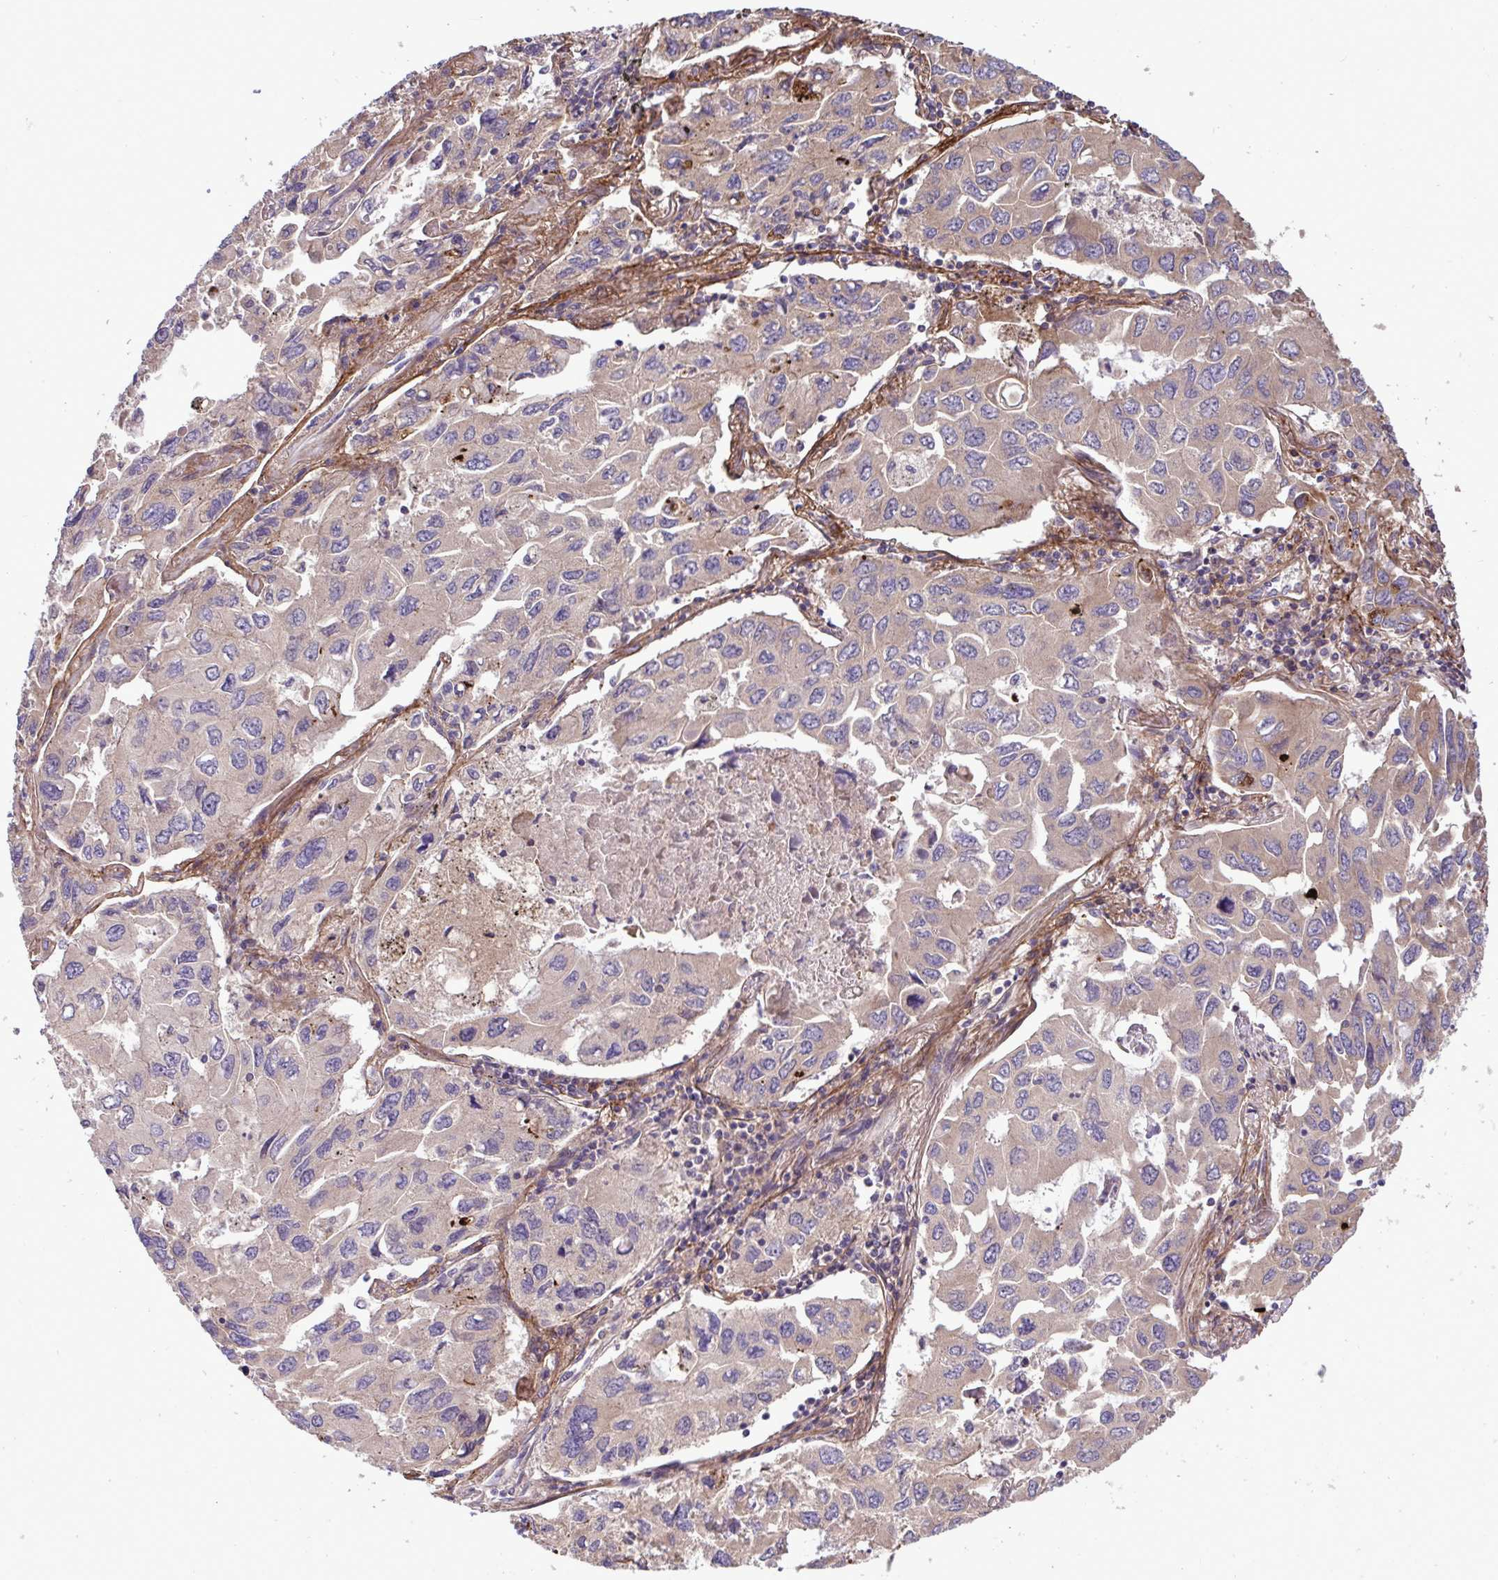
{"staining": {"intensity": "weak", "quantity": "25%-75%", "location": "cytoplasmic/membranous"}, "tissue": "lung cancer", "cell_type": "Tumor cells", "image_type": "cancer", "snomed": [{"axis": "morphology", "description": "Adenocarcinoma, NOS"}, {"axis": "topography", "description": "Lung"}], "caption": "Weak cytoplasmic/membranous staining for a protein is identified in about 25%-75% of tumor cells of lung cancer using IHC.", "gene": "GRB14", "patient": {"sex": "male", "age": 64}}